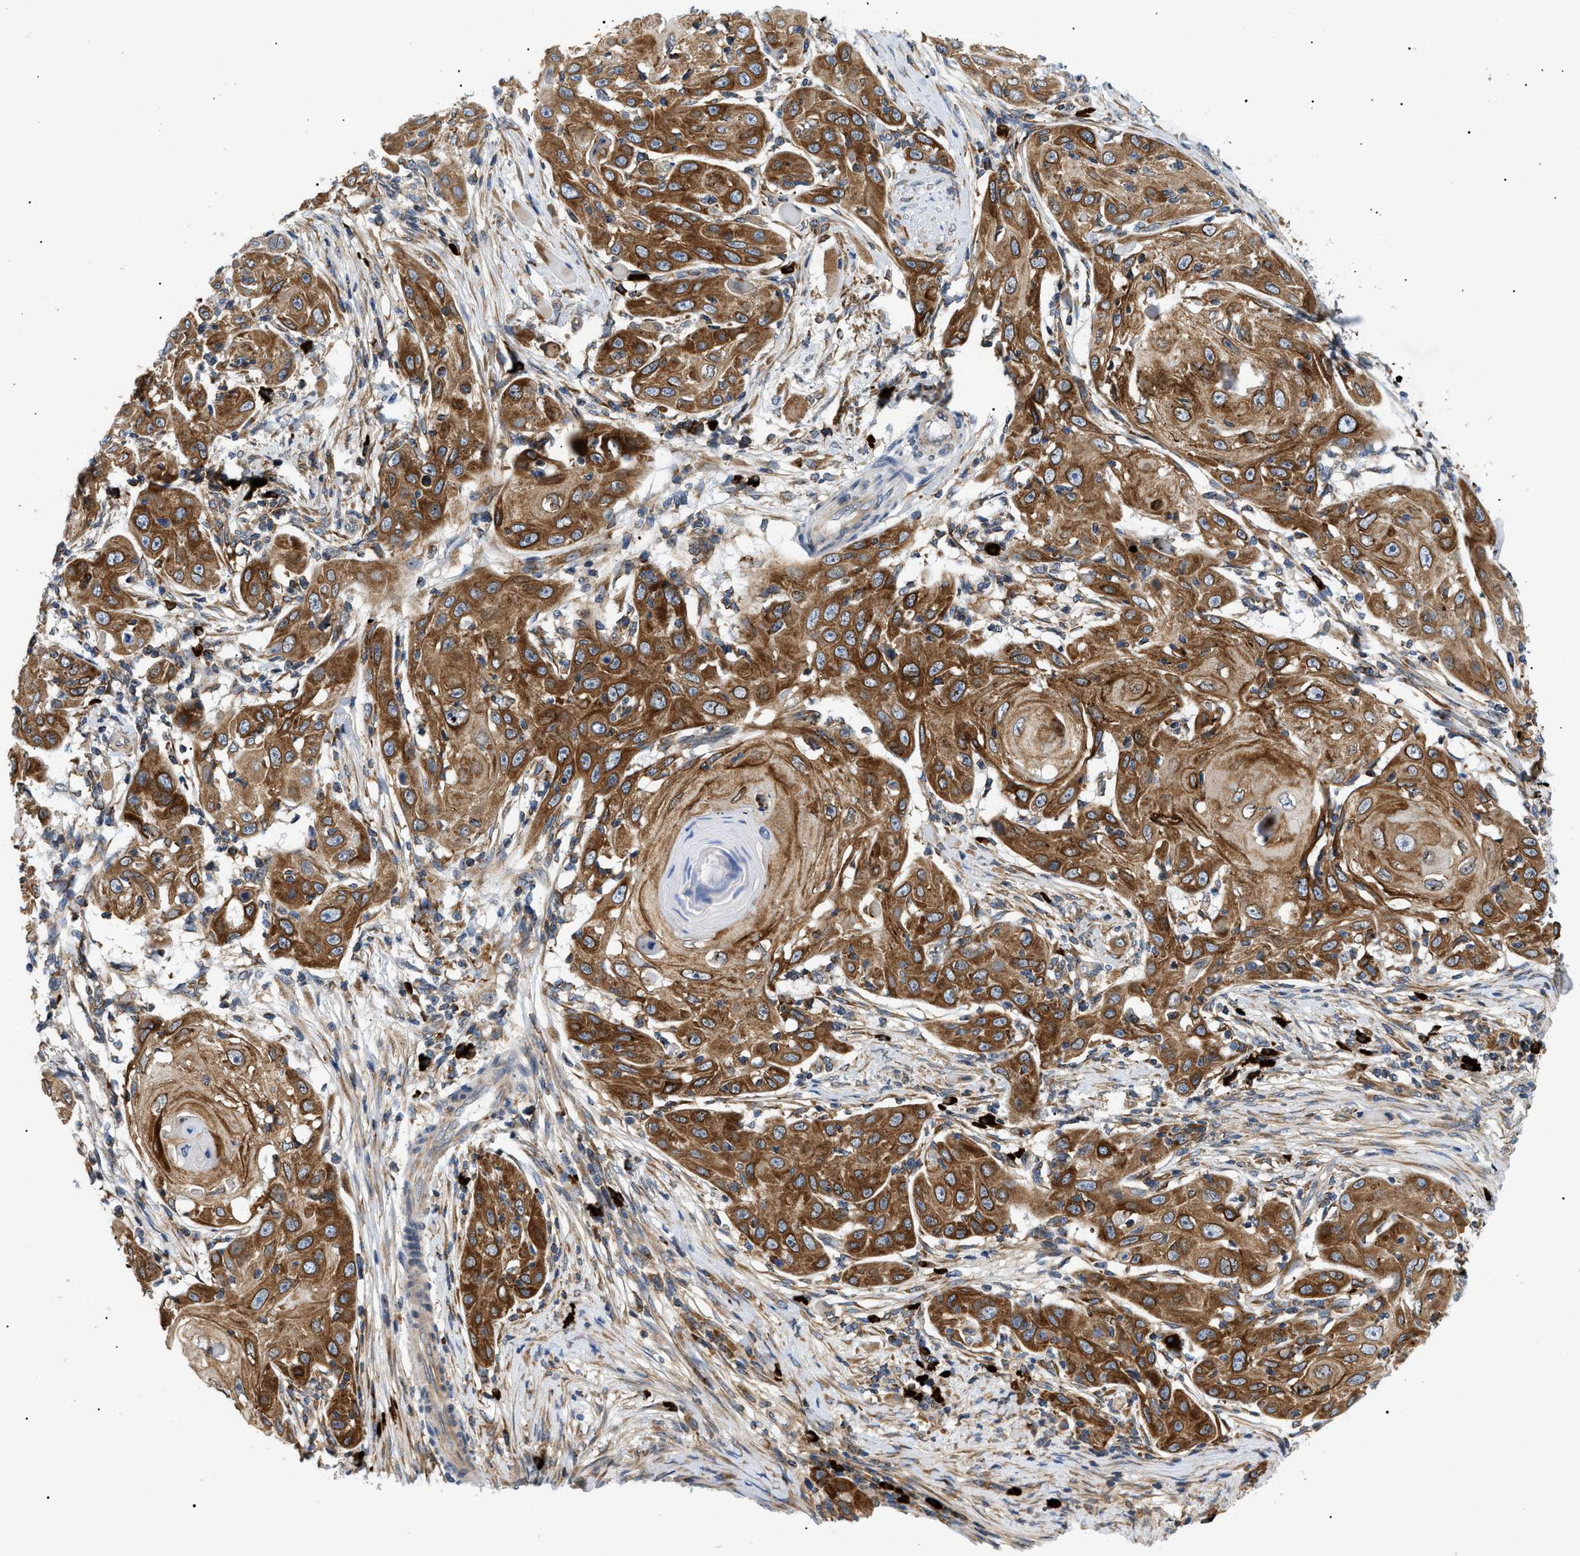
{"staining": {"intensity": "moderate", "quantity": ">75%", "location": "cytoplasmic/membranous"}, "tissue": "skin cancer", "cell_type": "Tumor cells", "image_type": "cancer", "snomed": [{"axis": "morphology", "description": "Squamous cell carcinoma, NOS"}, {"axis": "topography", "description": "Skin"}], "caption": "IHC photomicrograph of human skin cancer (squamous cell carcinoma) stained for a protein (brown), which shows medium levels of moderate cytoplasmic/membranous positivity in about >75% of tumor cells.", "gene": "DERL1", "patient": {"sex": "female", "age": 88}}